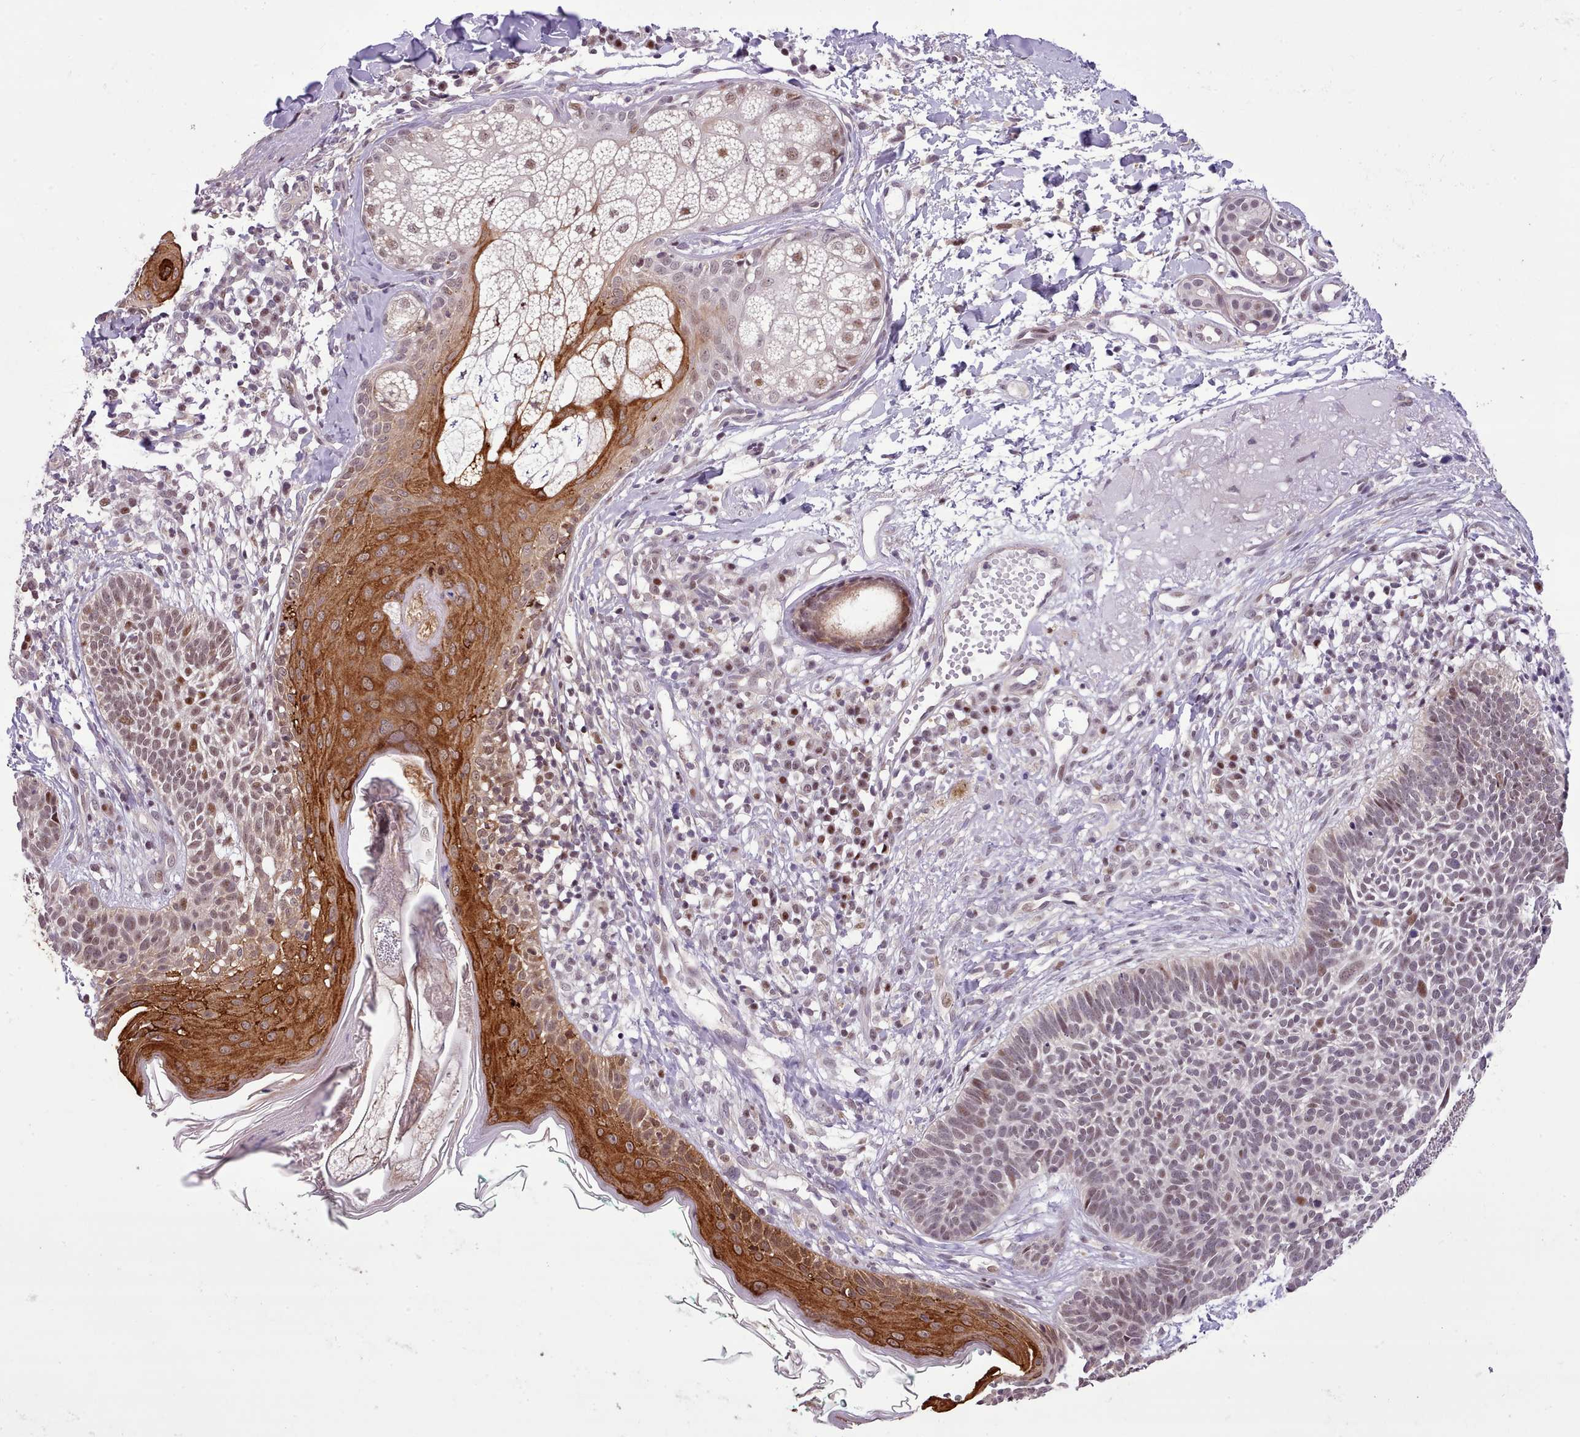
{"staining": {"intensity": "moderate", "quantity": "<25%", "location": "nuclear"}, "tissue": "skin cancer", "cell_type": "Tumor cells", "image_type": "cancer", "snomed": [{"axis": "morphology", "description": "Basal cell carcinoma"}, {"axis": "topography", "description": "Skin"}], "caption": "Skin cancer (basal cell carcinoma) was stained to show a protein in brown. There is low levels of moderate nuclear positivity in approximately <25% of tumor cells.", "gene": "HOXB7", "patient": {"sex": "male", "age": 72}}